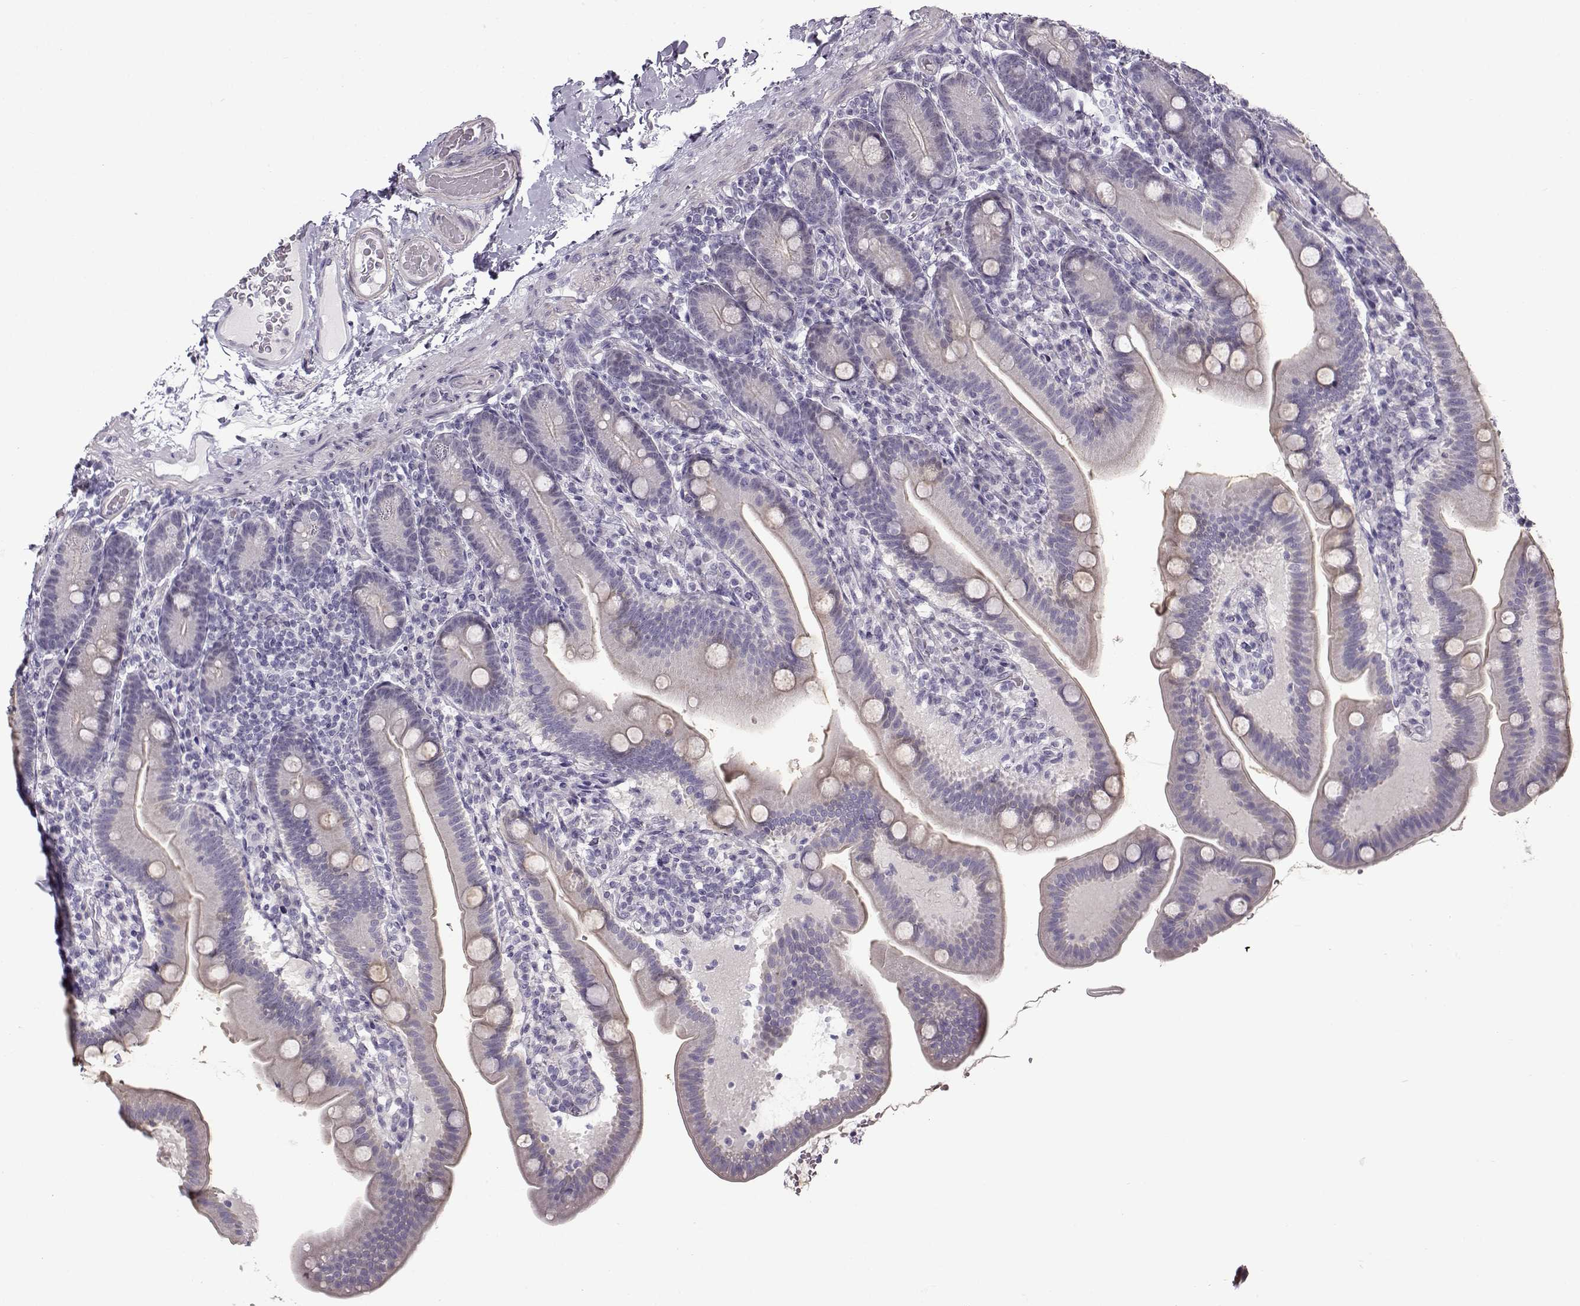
{"staining": {"intensity": "negative", "quantity": "none", "location": "none"}, "tissue": "small intestine", "cell_type": "Glandular cells", "image_type": "normal", "snomed": [{"axis": "morphology", "description": "Normal tissue, NOS"}, {"axis": "topography", "description": "Small intestine"}], "caption": "Human small intestine stained for a protein using IHC reveals no staining in glandular cells.", "gene": "TEX55", "patient": {"sex": "male", "age": 66}}